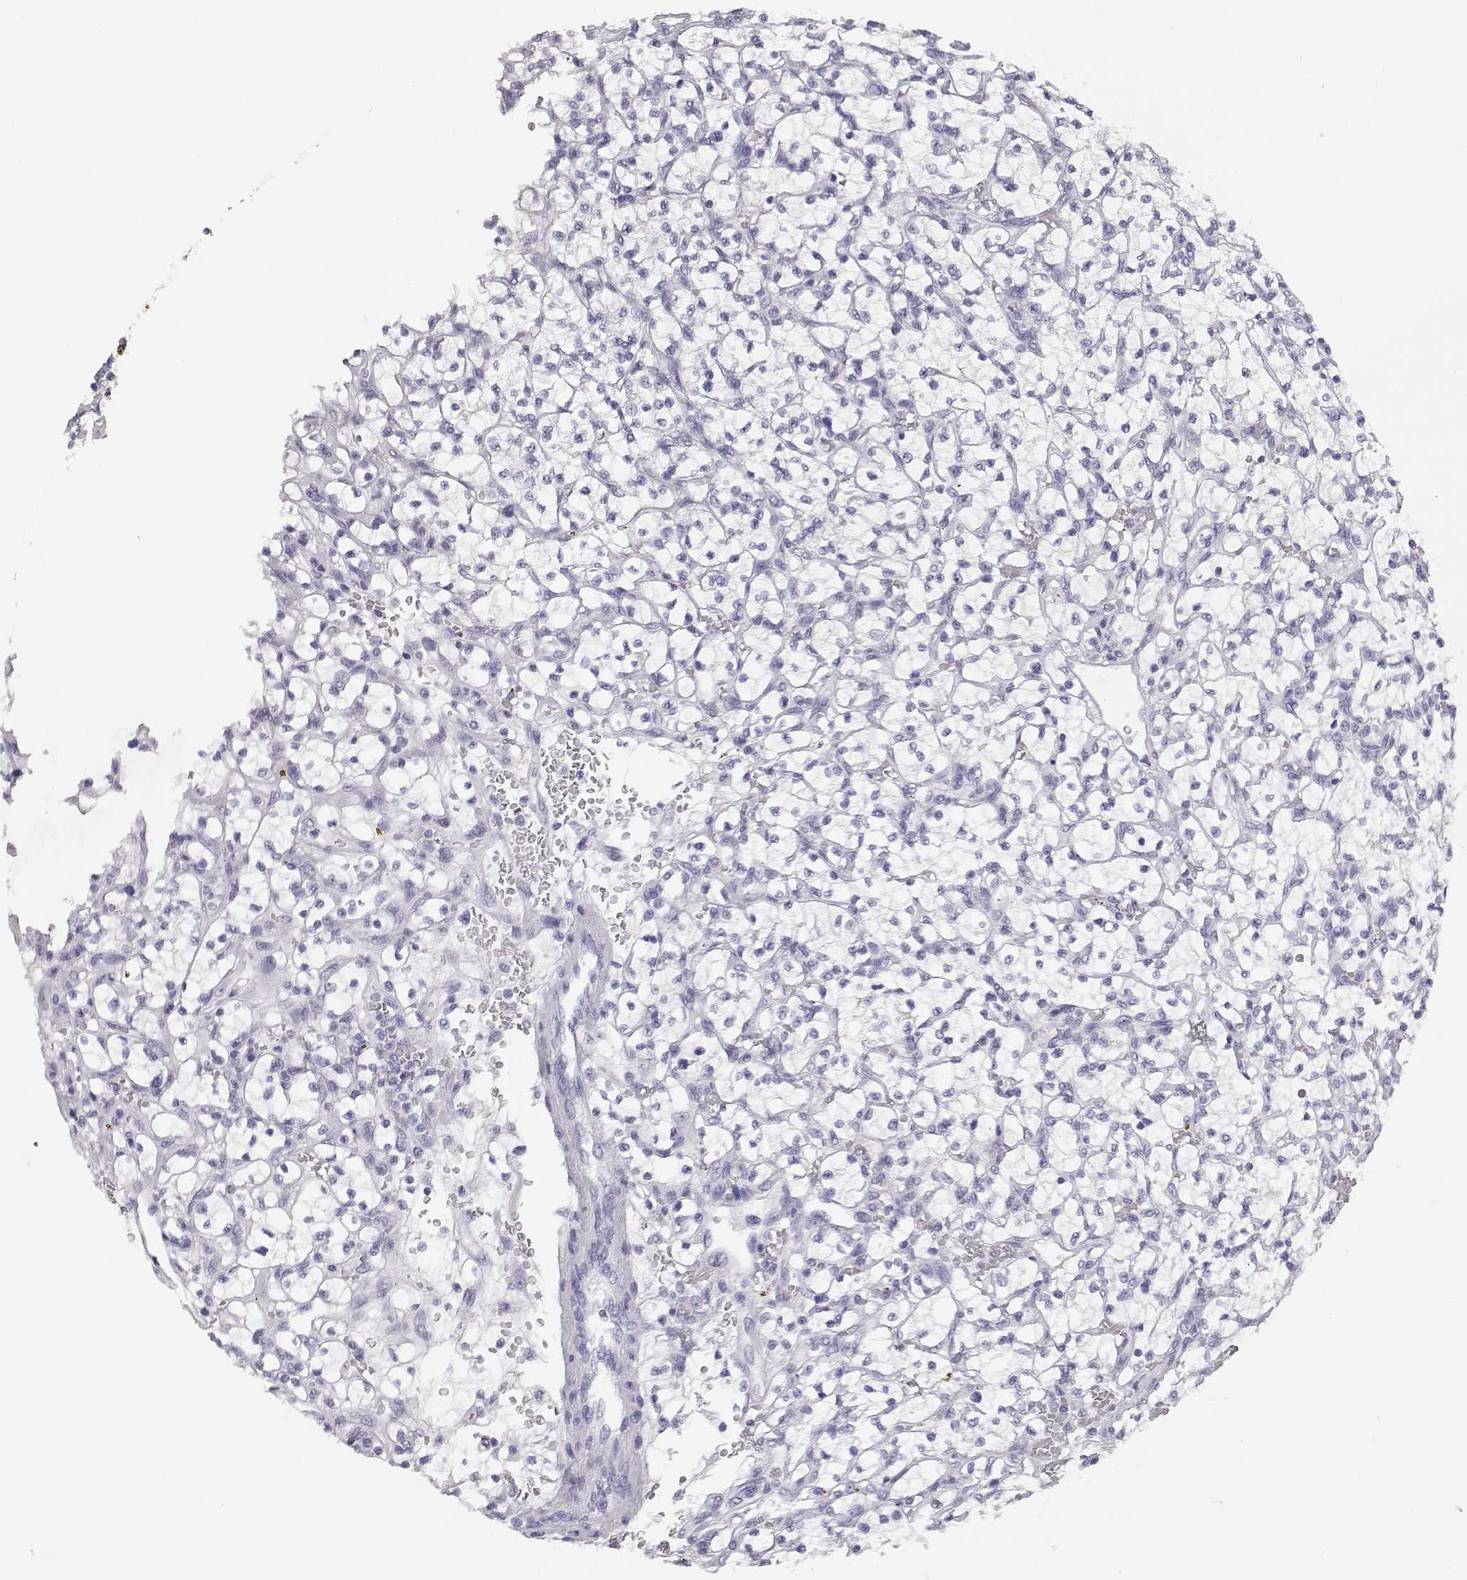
{"staining": {"intensity": "negative", "quantity": "none", "location": "none"}, "tissue": "renal cancer", "cell_type": "Tumor cells", "image_type": "cancer", "snomed": [{"axis": "morphology", "description": "Adenocarcinoma, NOS"}, {"axis": "topography", "description": "Kidney"}], "caption": "Renal cancer (adenocarcinoma) stained for a protein using IHC reveals no staining tumor cells.", "gene": "MAGEC1", "patient": {"sex": "female", "age": 64}}